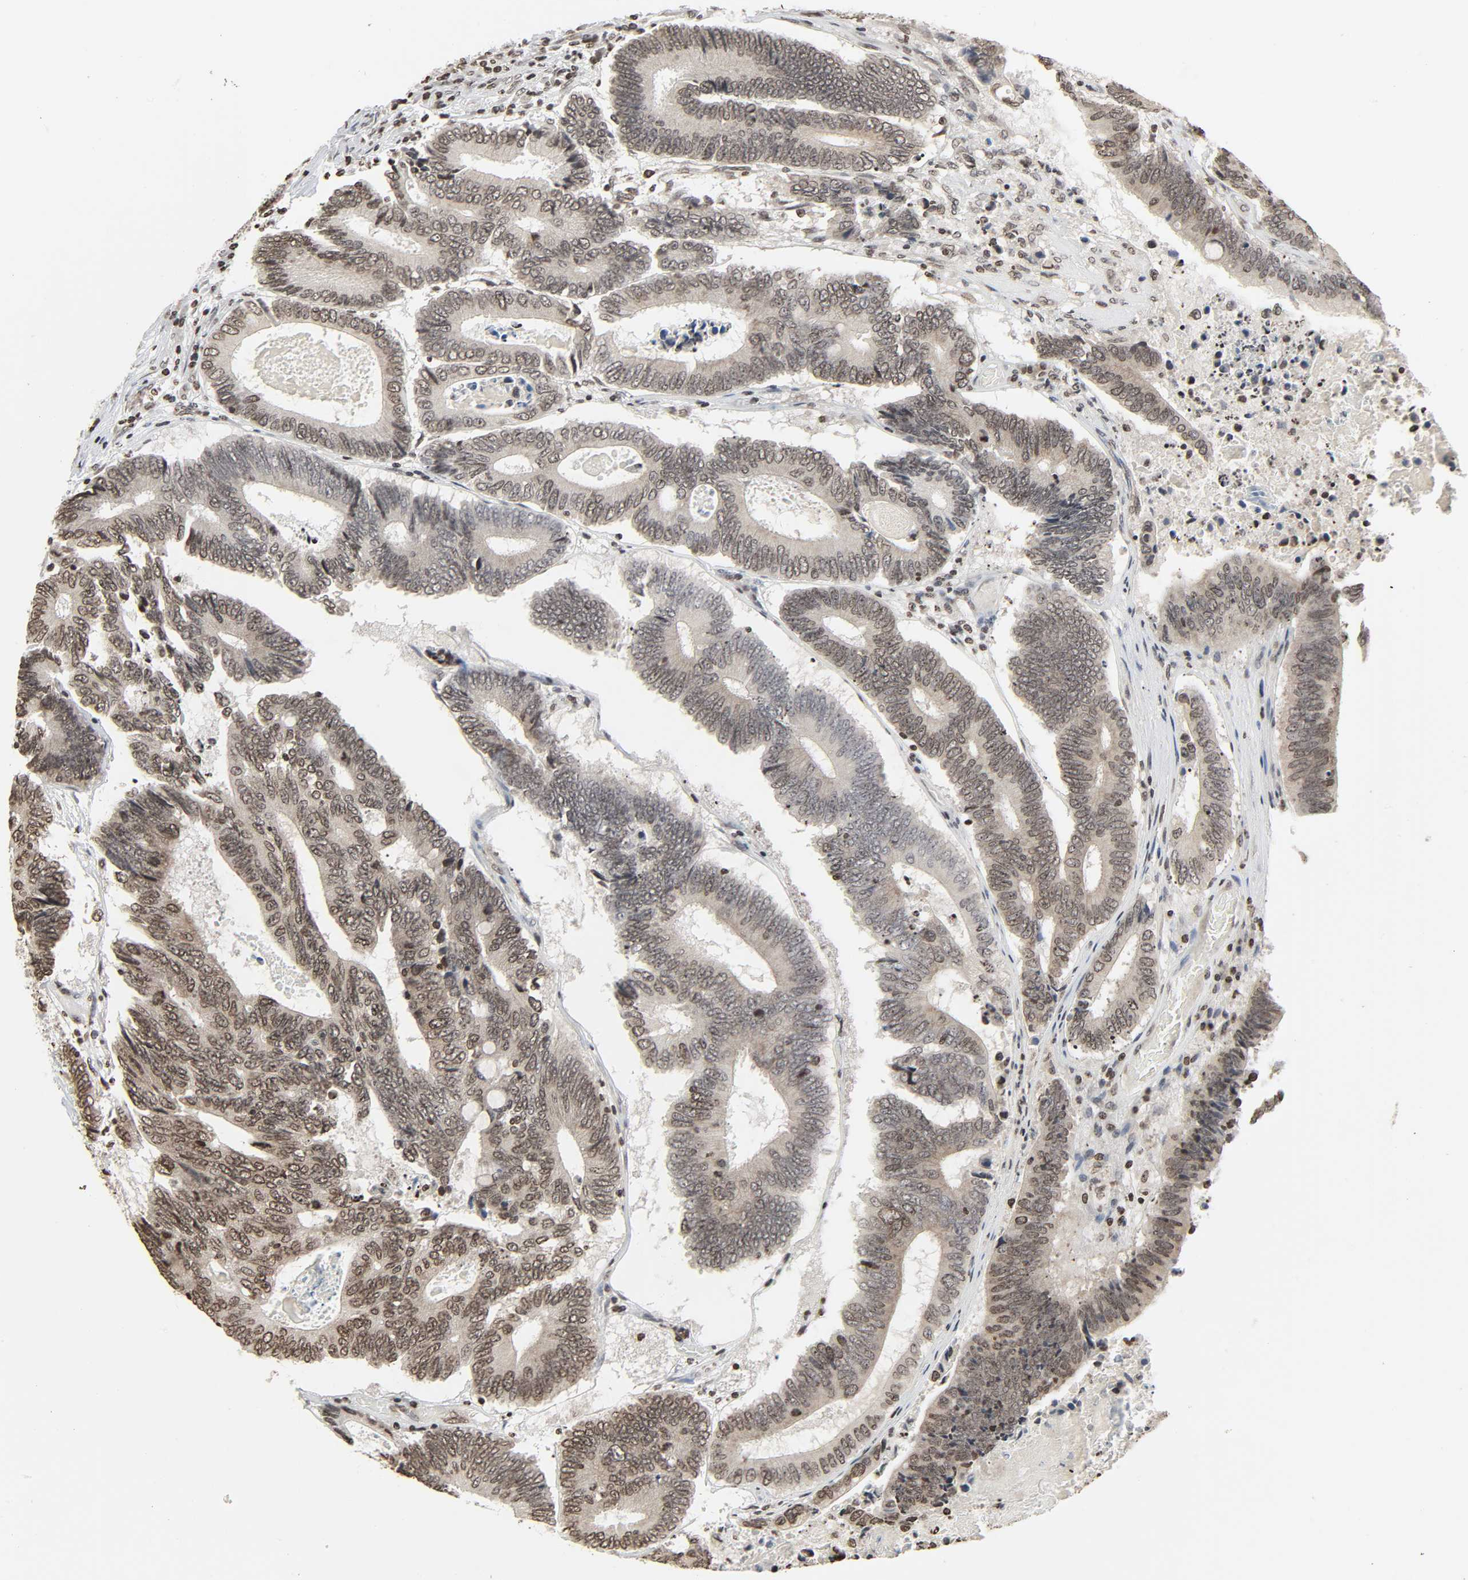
{"staining": {"intensity": "moderate", "quantity": ">75%", "location": "nuclear"}, "tissue": "colorectal cancer", "cell_type": "Tumor cells", "image_type": "cancer", "snomed": [{"axis": "morphology", "description": "Adenocarcinoma, NOS"}, {"axis": "topography", "description": "Colon"}], "caption": "Colorectal cancer tissue shows moderate nuclear positivity in approximately >75% of tumor cells, visualized by immunohistochemistry.", "gene": "ELAVL1", "patient": {"sex": "female", "age": 78}}